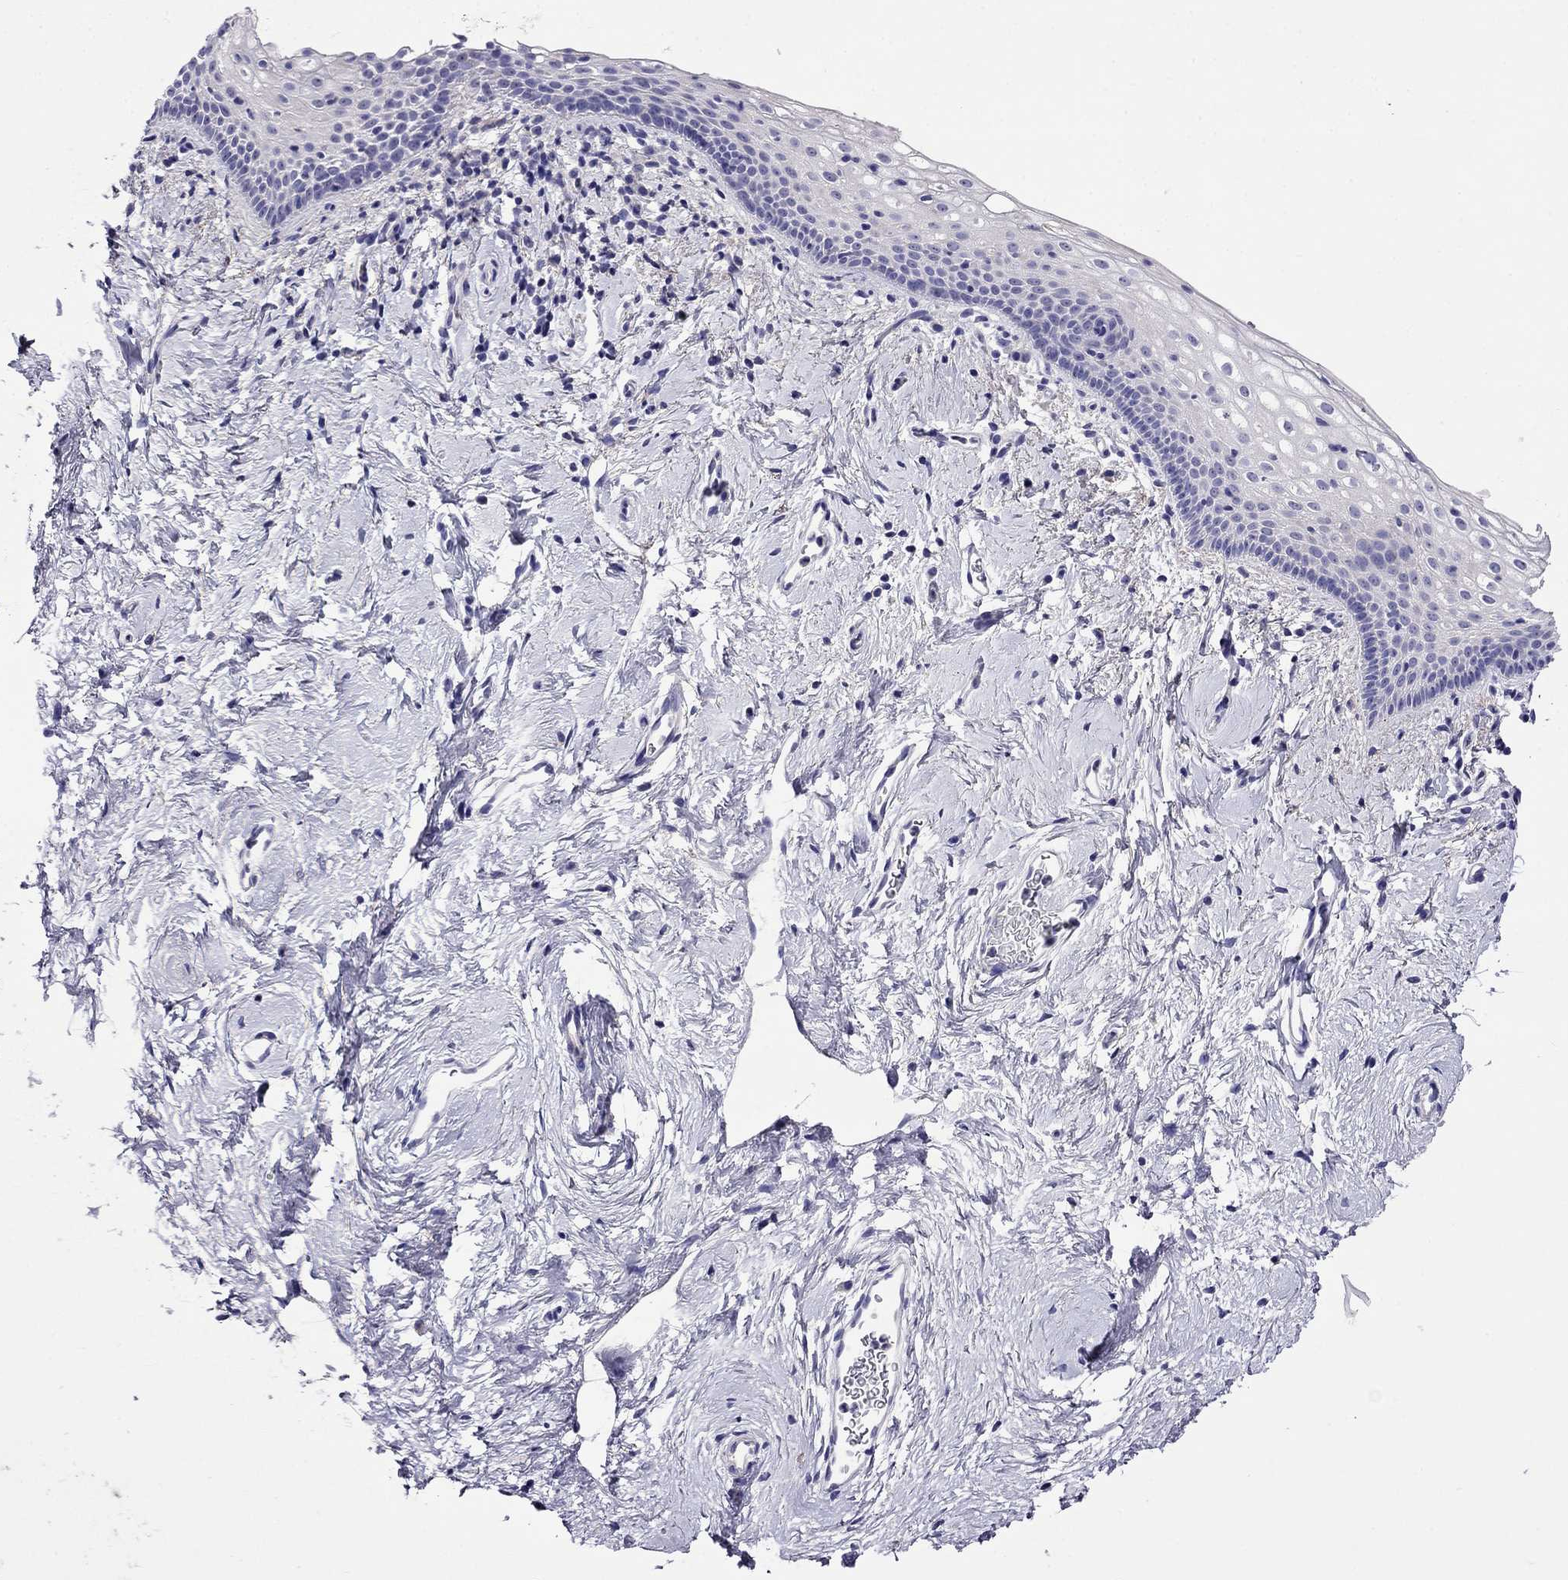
{"staining": {"intensity": "negative", "quantity": "none", "location": "none"}, "tissue": "vagina", "cell_type": "Squamous epithelial cells", "image_type": "normal", "snomed": [{"axis": "morphology", "description": "Normal tissue, NOS"}, {"axis": "topography", "description": "Vagina"}], "caption": "Squamous epithelial cells are negative for brown protein staining in normal vagina. (DAB (3,3'-diaminobenzidine) IHC with hematoxylin counter stain).", "gene": "SCG2", "patient": {"sex": "female", "age": 61}}